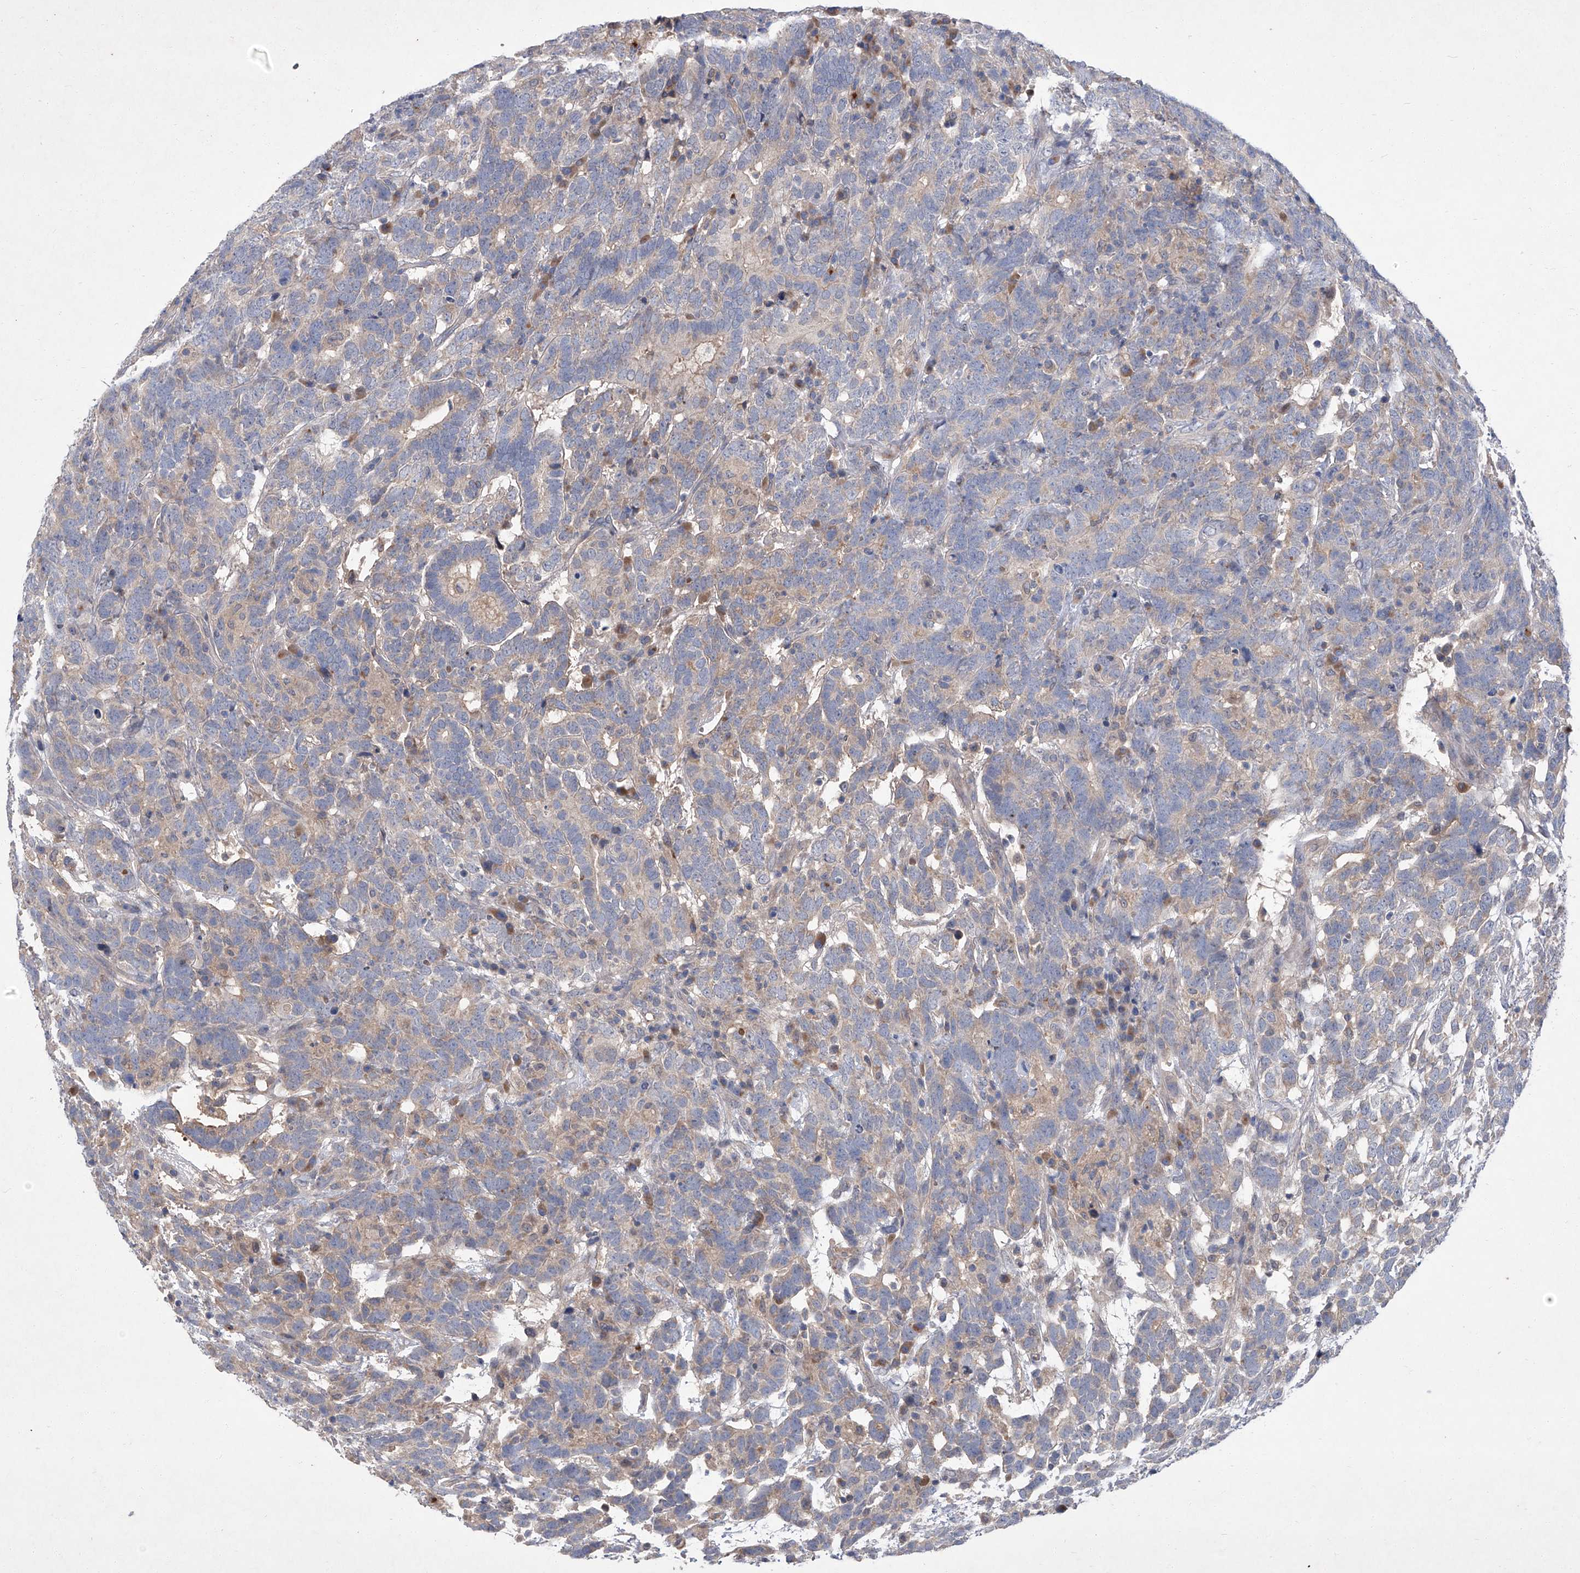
{"staining": {"intensity": "weak", "quantity": "25%-75%", "location": "cytoplasmic/membranous"}, "tissue": "testis cancer", "cell_type": "Tumor cells", "image_type": "cancer", "snomed": [{"axis": "morphology", "description": "Carcinoma, Embryonal, NOS"}, {"axis": "topography", "description": "Testis"}], "caption": "Protein analysis of testis cancer (embryonal carcinoma) tissue exhibits weak cytoplasmic/membranous expression in about 25%-75% of tumor cells.", "gene": "SBK2", "patient": {"sex": "male", "age": 26}}